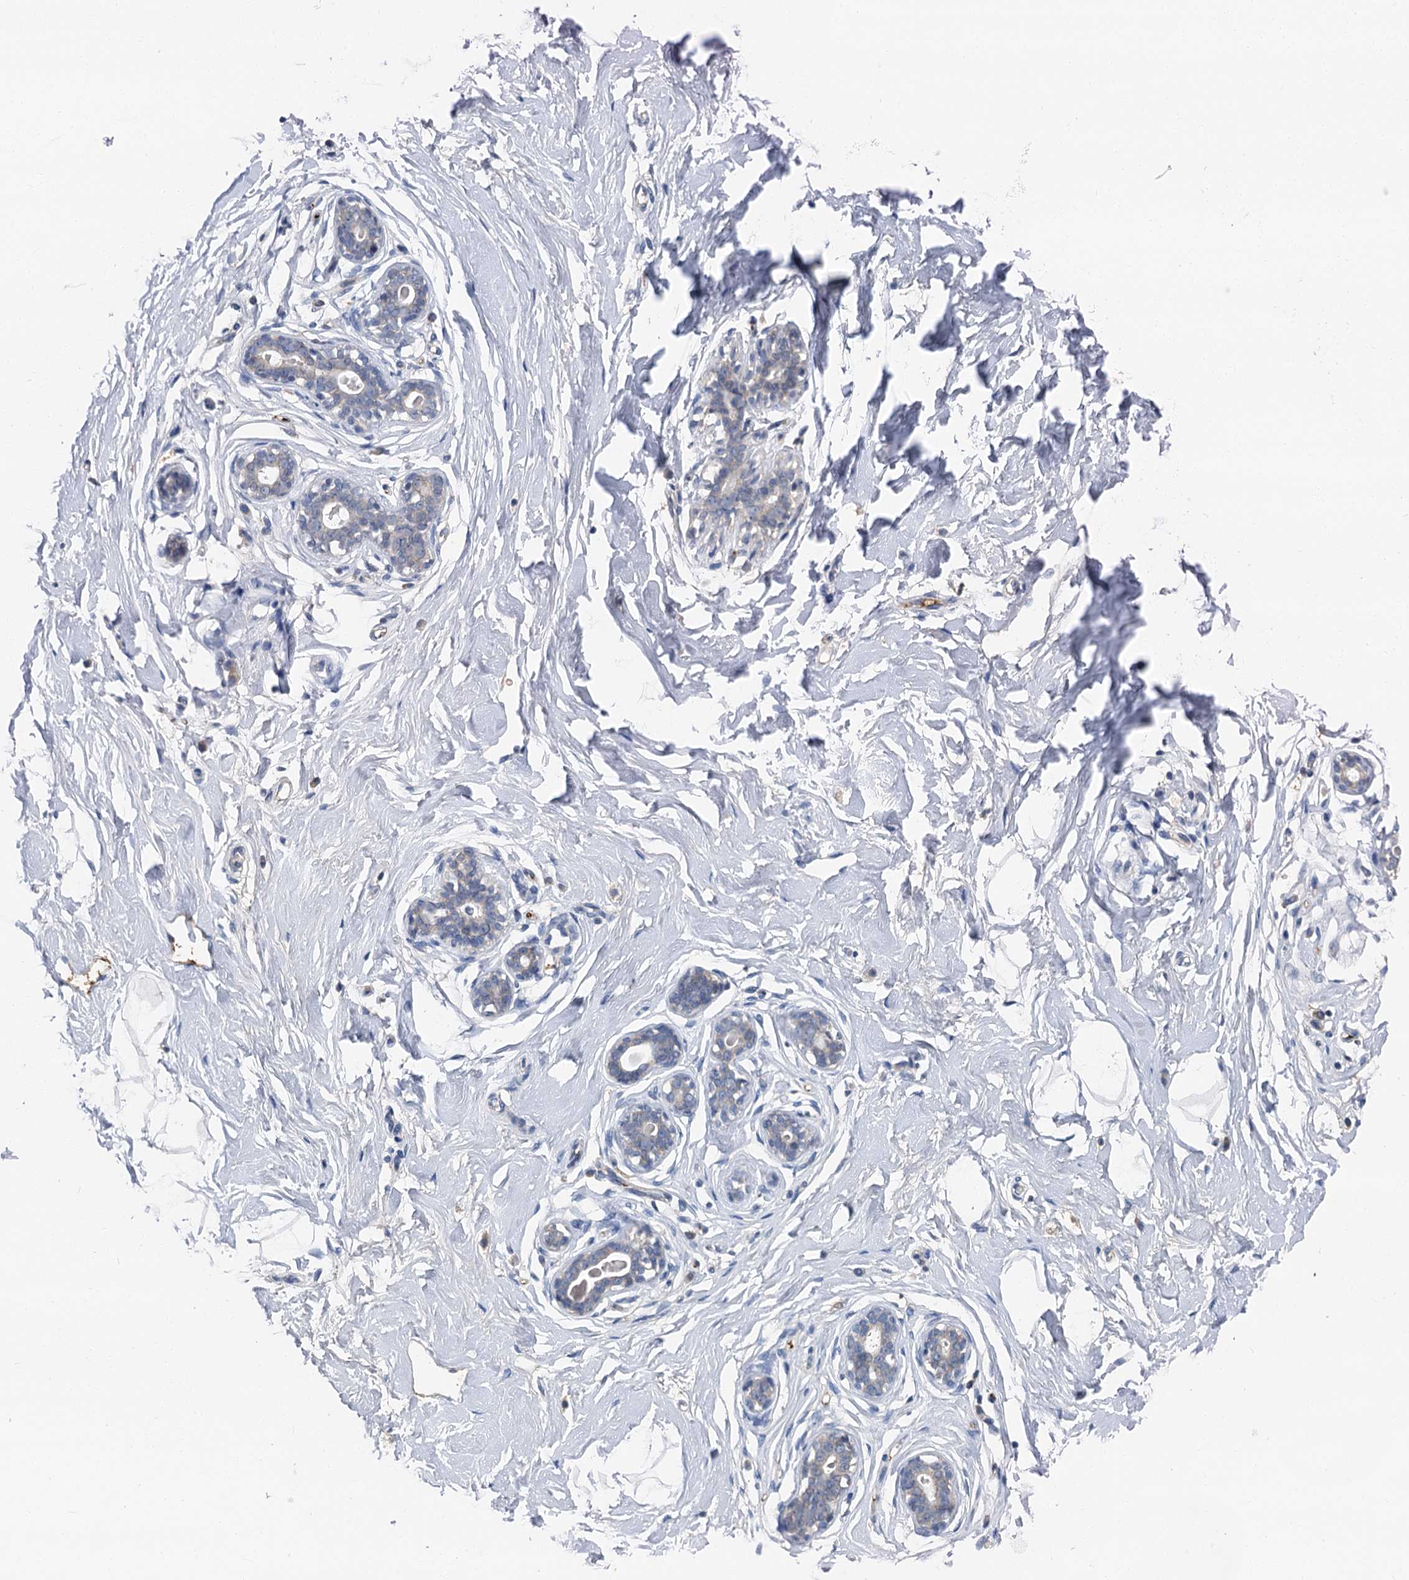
{"staining": {"intensity": "negative", "quantity": "none", "location": "none"}, "tissue": "breast", "cell_type": "Adipocytes", "image_type": "normal", "snomed": [{"axis": "morphology", "description": "Normal tissue, NOS"}, {"axis": "morphology", "description": "Adenoma, NOS"}, {"axis": "topography", "description": "Breast"}], "caption": "Immunohistochemical staining of normal human breast shows no significant expression in adipocytes. (DAB (3,3'-diaminobenzidine) IHC visualized using brightfield microscopy, high magnification).", "gene": "SPINK9", "patient": {"sex": "female", "age": 23}}